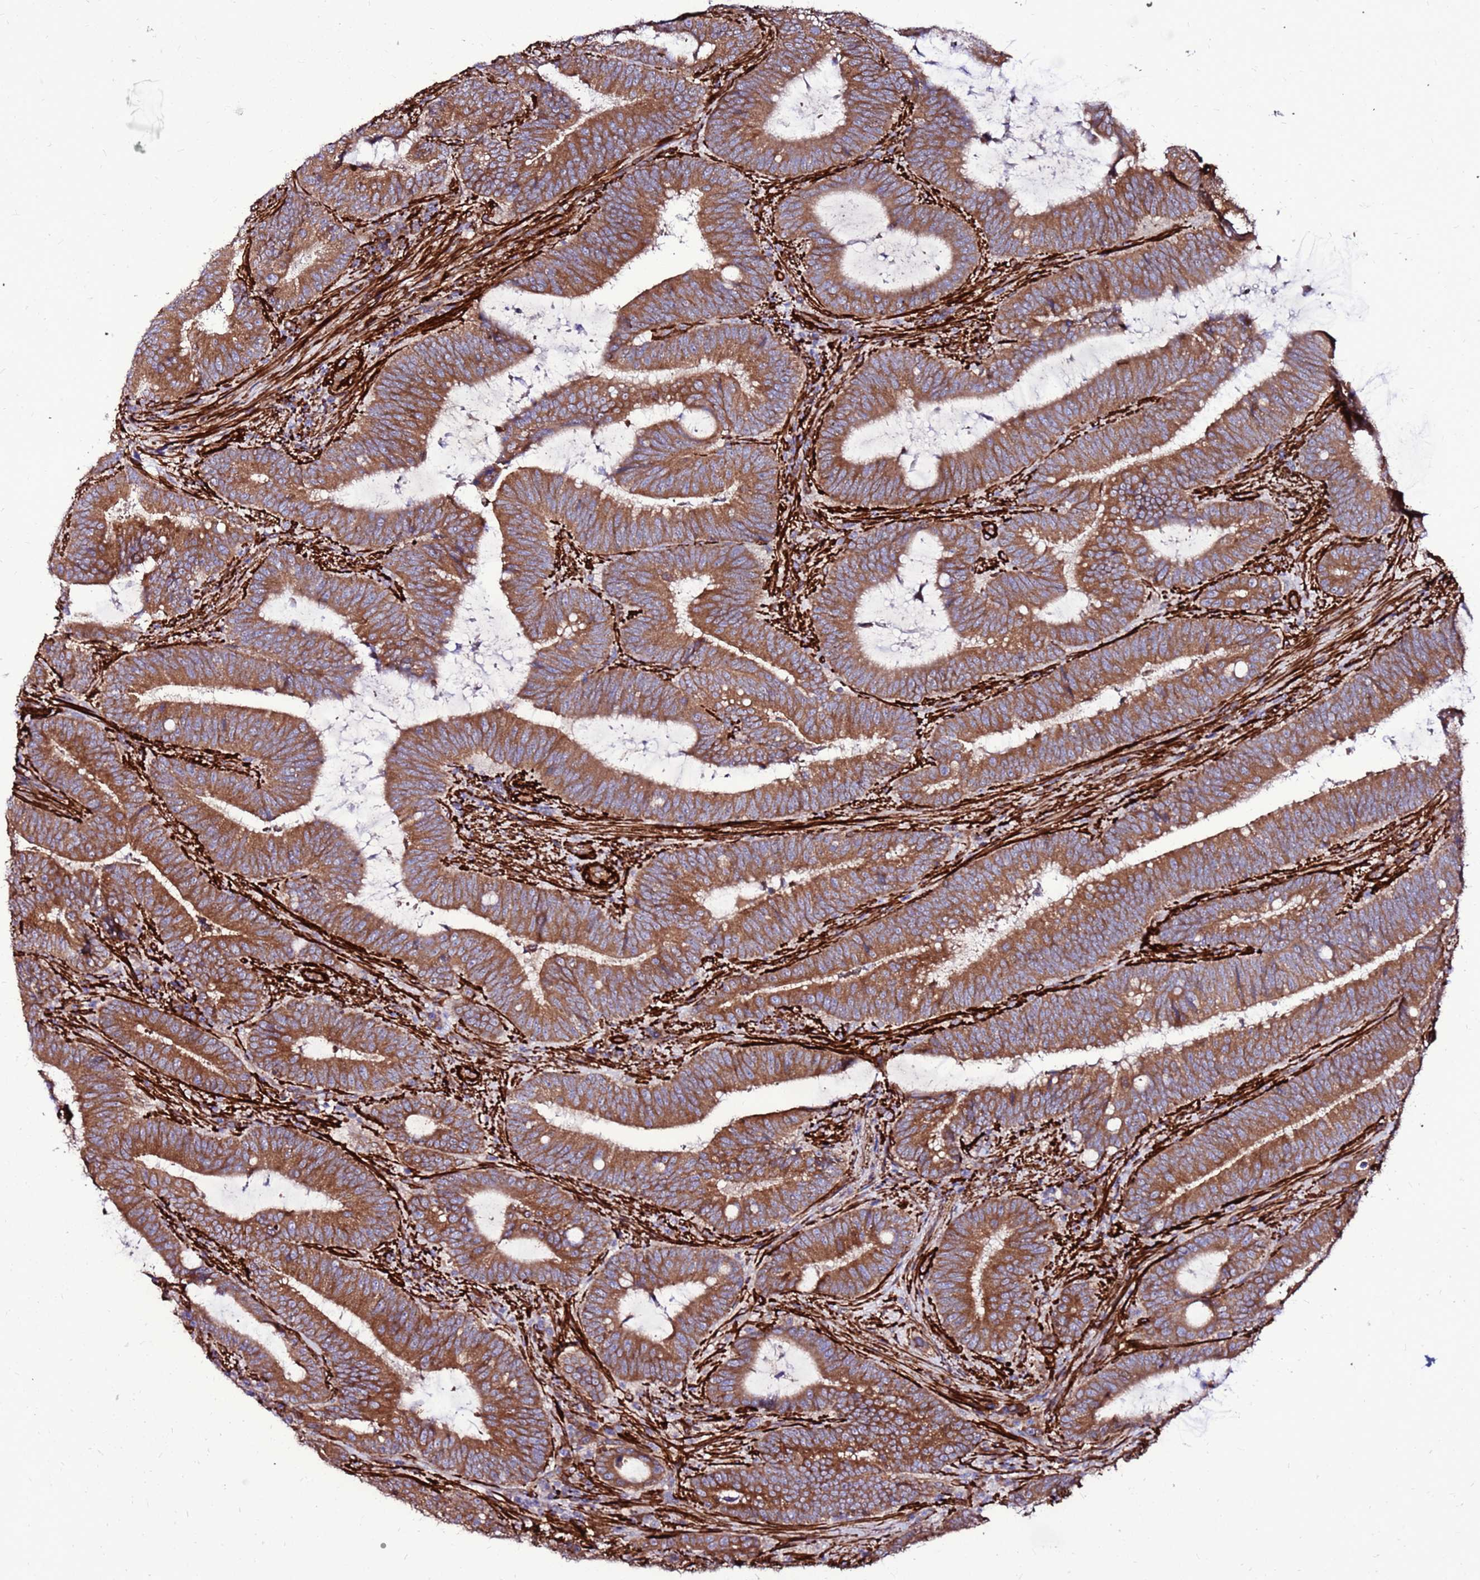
{"staining": {"intensity": "moderate", "quantity": ">75%", "location": "cytoplasmic/membranous"}, "tissue": "colorectal cancer", "cell_type": "Tumor cells", "image_type": "cancer", "snomed": [{"axis": "morphology", "description": "Adenocarcinoma, NOS"}, {"axis": "topography", "description": "Colon"}], "caption": "This histopathology image exhibits immunohistochemistry staining of colorectal cancer, with medium moderate cytoplasmic/membranous expression in approximately >75% of tumor cells.", "gene": "EI24", "patient": {"sex": "female", "age": 43}}